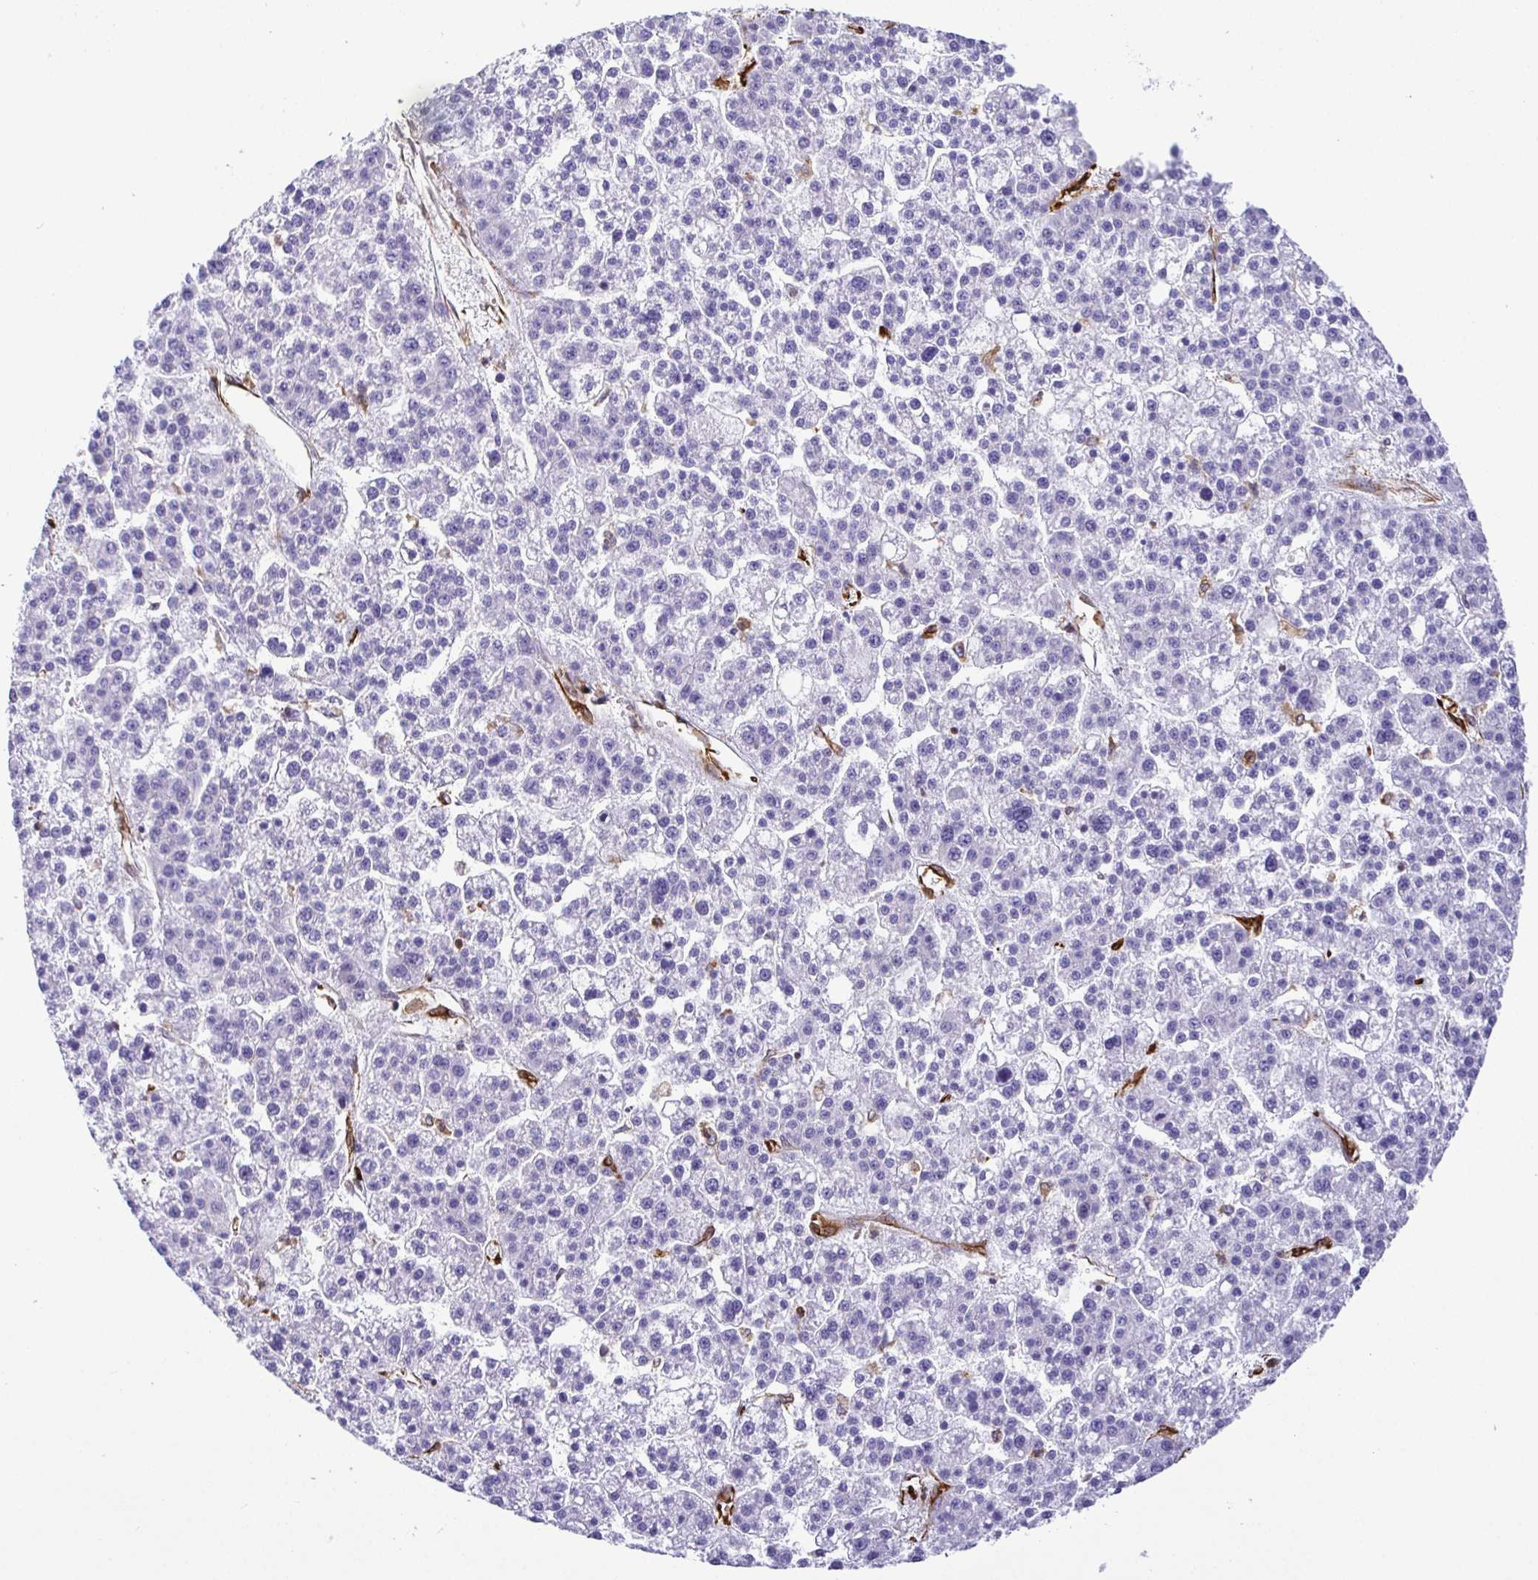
{"staining": {"intensity": "negative", "quantity": "none", "location": "none"}, "tissue": "liver cancer", "cell_type": "Tumor cells", "image_type": "cancer", "snomed": [{"axis": "morphology", "description": "Carcinoma, Hepatocellular, NOS"}, {"axis": "topography", "description": "Liver"}], "caption": "Immunohistochemistry of hepatocellular carcinoma (liver) reveals no expression in tumor cells. Brightfield microscopy of immunohistochemistry stained with DAB (3,3'-diaminobenzidine) (brown) and hematoxylin (blue), captured at high magnification.", "gene": "TP53I11", "patient": {"sex": "female", "age": 58}}